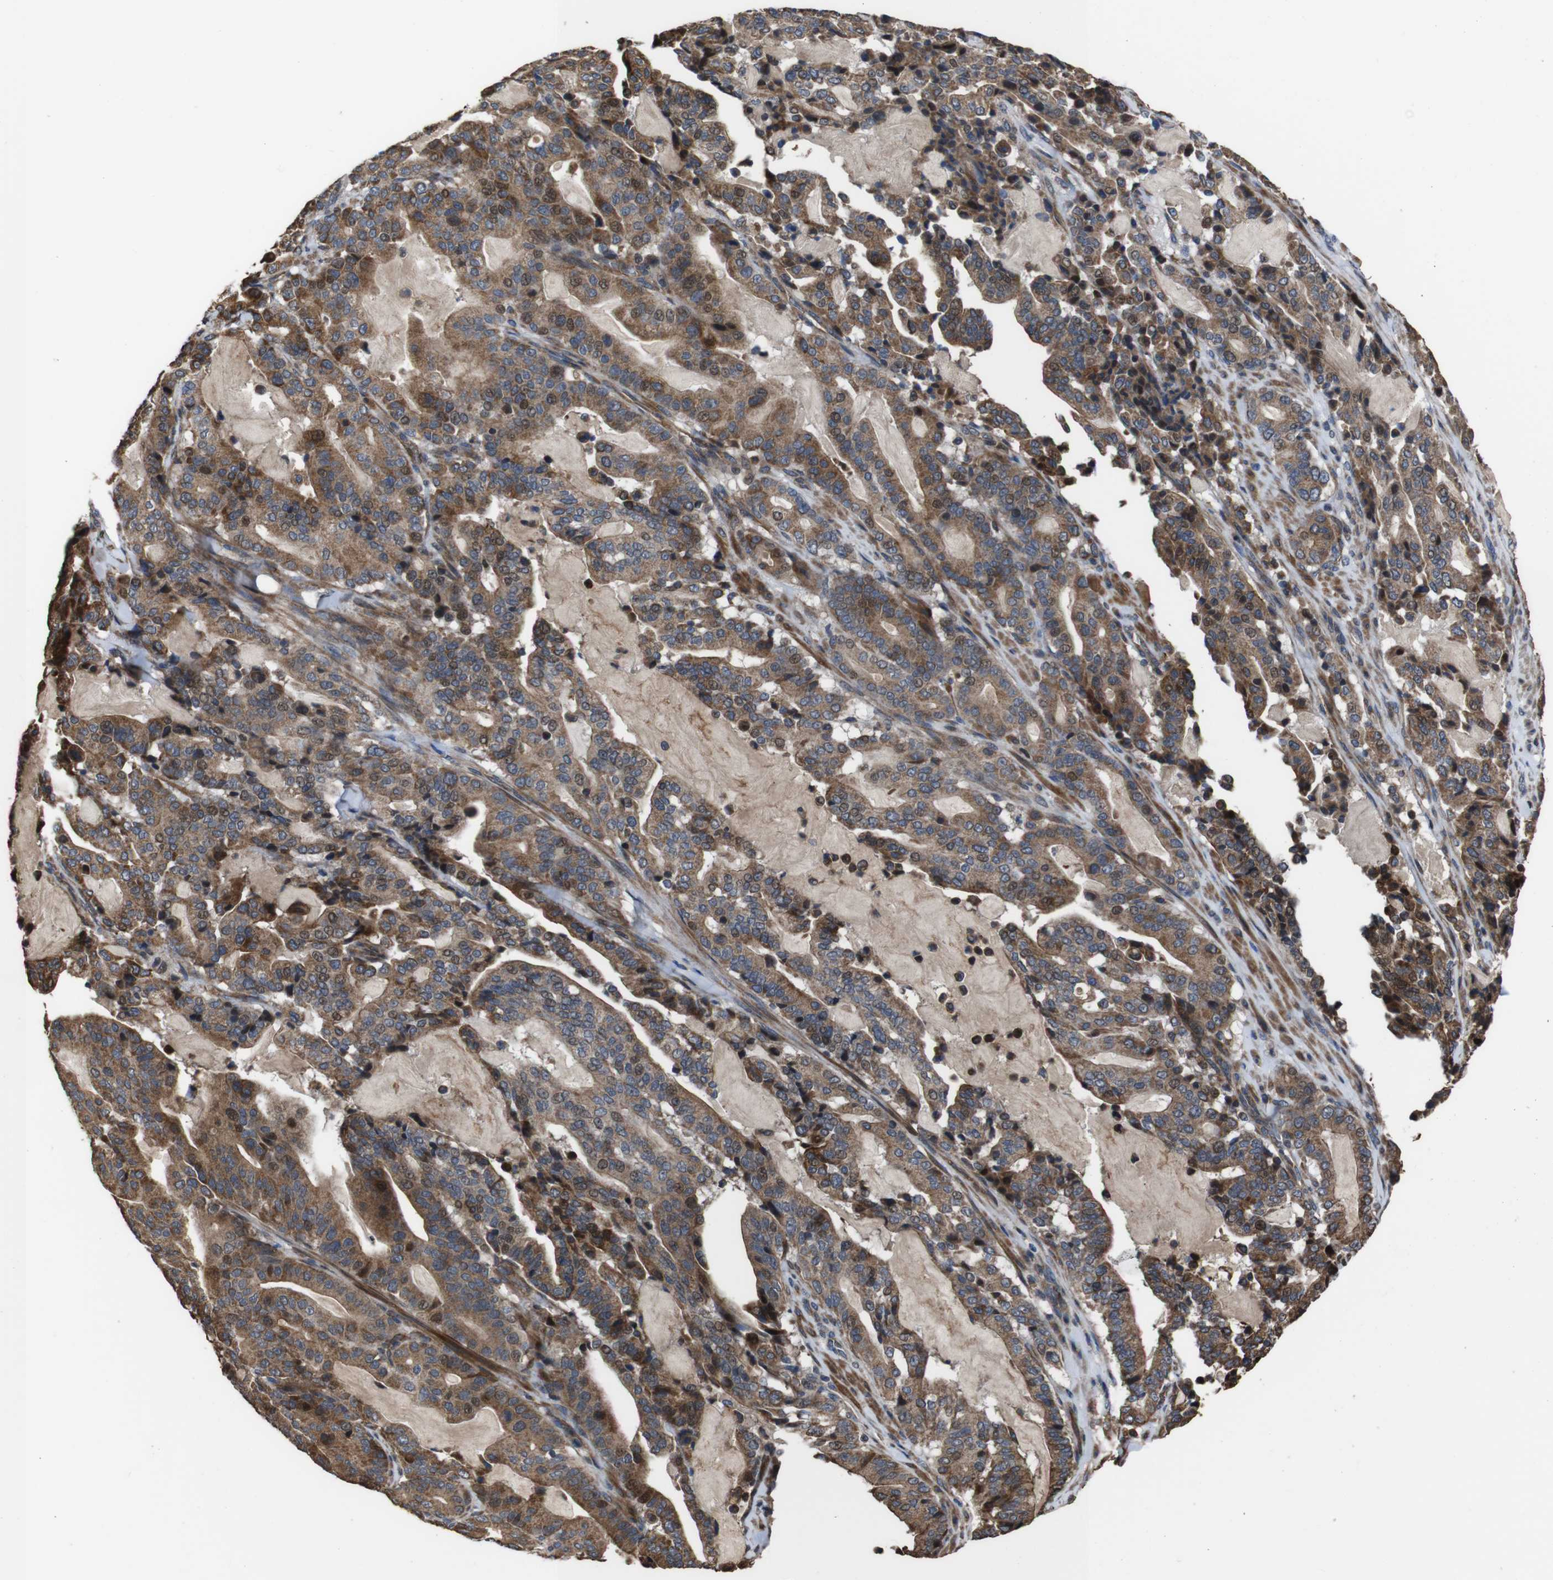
{"staining": {"intensity": "strong", "quantity": ">75%", "location": "cytoplasmic/membranous,nuclear"}, "tissue": "pancreatic cancer", "cell_type": "Tumor cells", "image_type": "cancer", "snomed": [{"axis": "morphology", "description": "Adenocarcinoma, NOS"}, {"axis": "topography", "description": "Pancreas"}], "caption": "Immunohistochemistry of adenocarcinoma (pancreatic) exhibits high levels of strong cytoplasmic/membranous and nuclear staining in about >75% of tumor cells.", "gene": "SNN", "patient": {"sex": "male", "age": 63}}